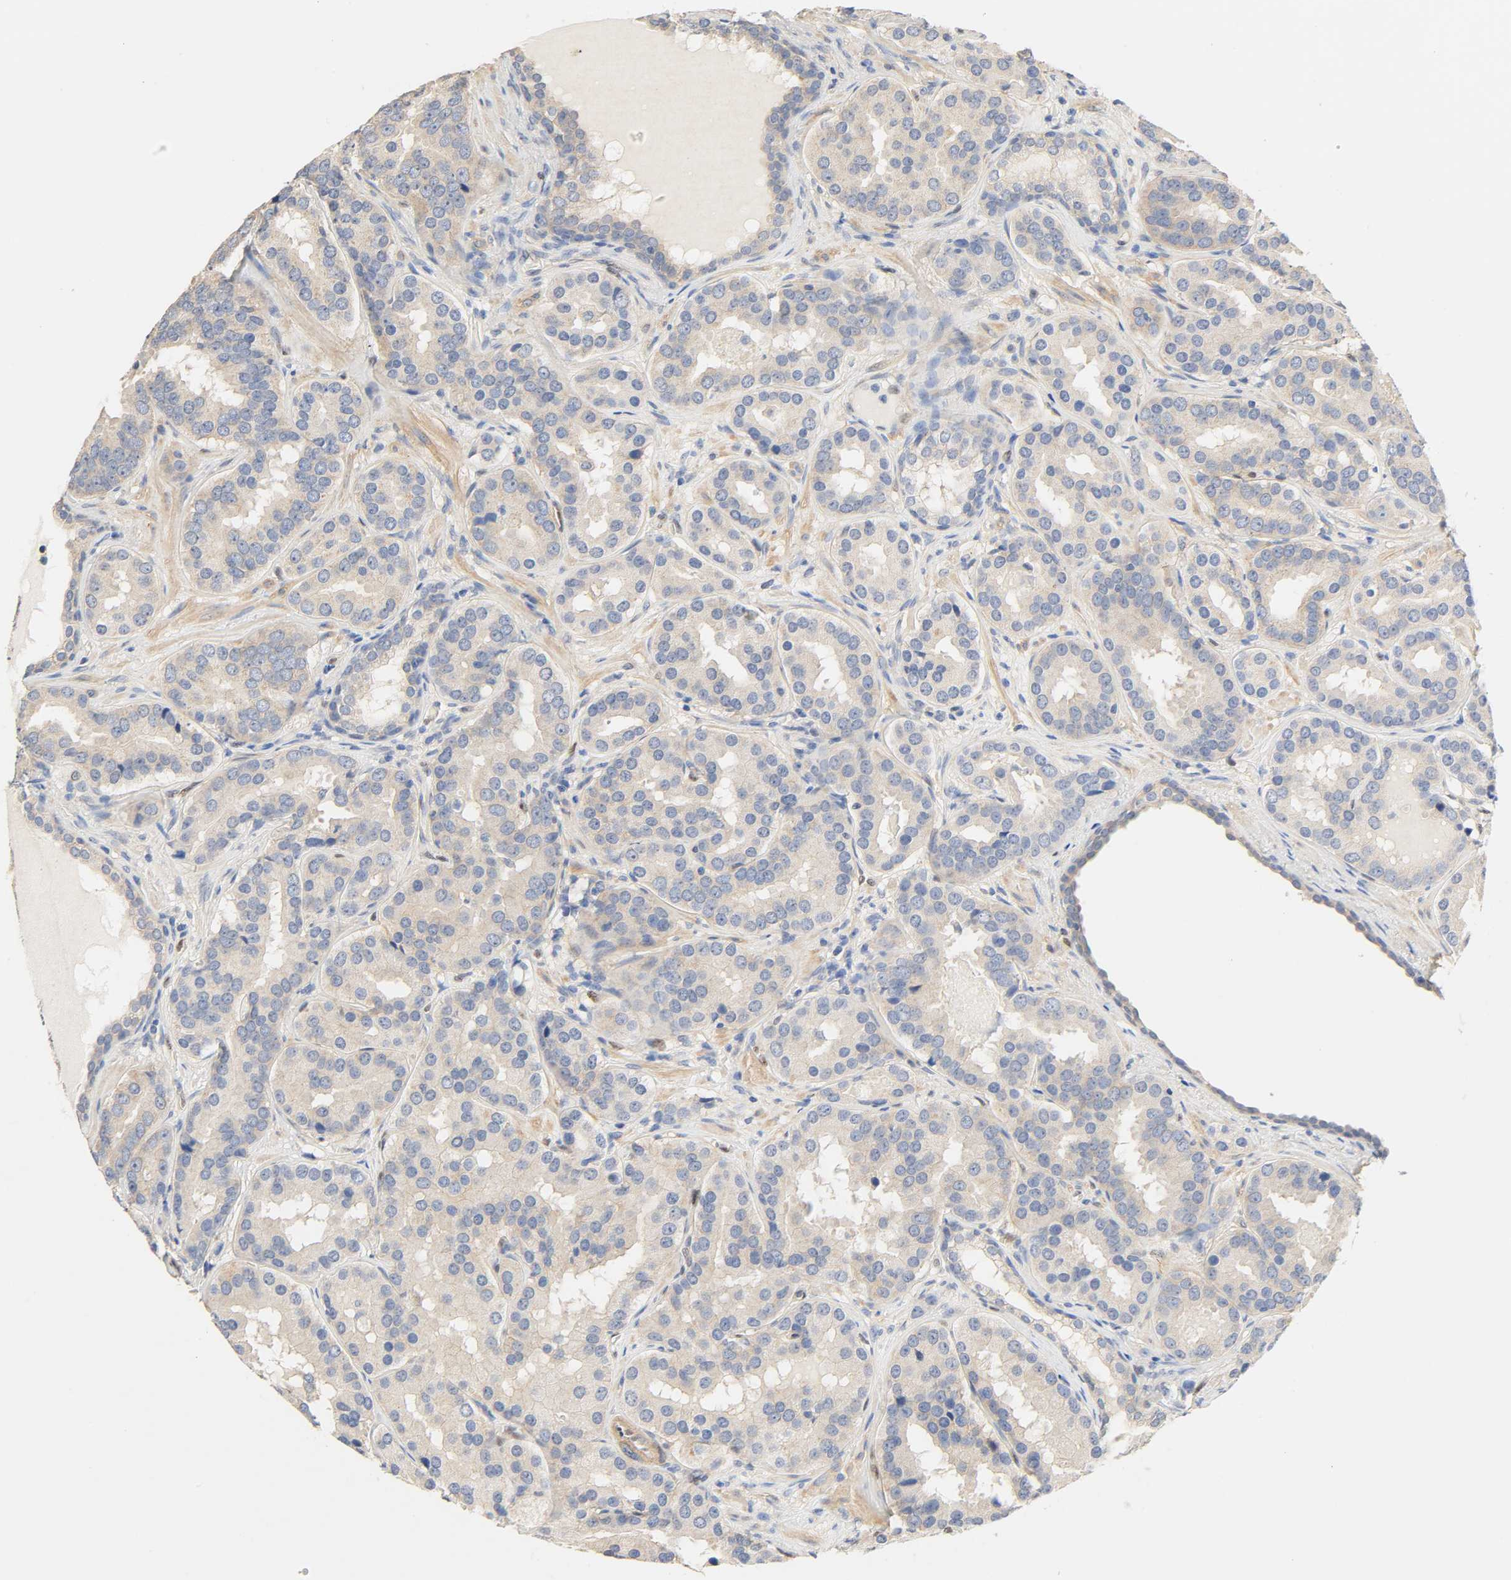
{"staining": {"intensity": "negative", "quantity": "none", "location": "none"}, "tissue": "prostate cancer", "cell_type": "Tumor cells", "image_type": "cancer", "snomed": [{"axis": "morphology", "description": "Adenocarcinoma, Low grade"}, {"axis": "topography", "description": "Prostate"}], "caption": "Tumor cells are negative for brown protein staining in prostate cancer.", "gene": "BORCS8-MEF2B", "patient": {"sex": "male", "age": 59}}